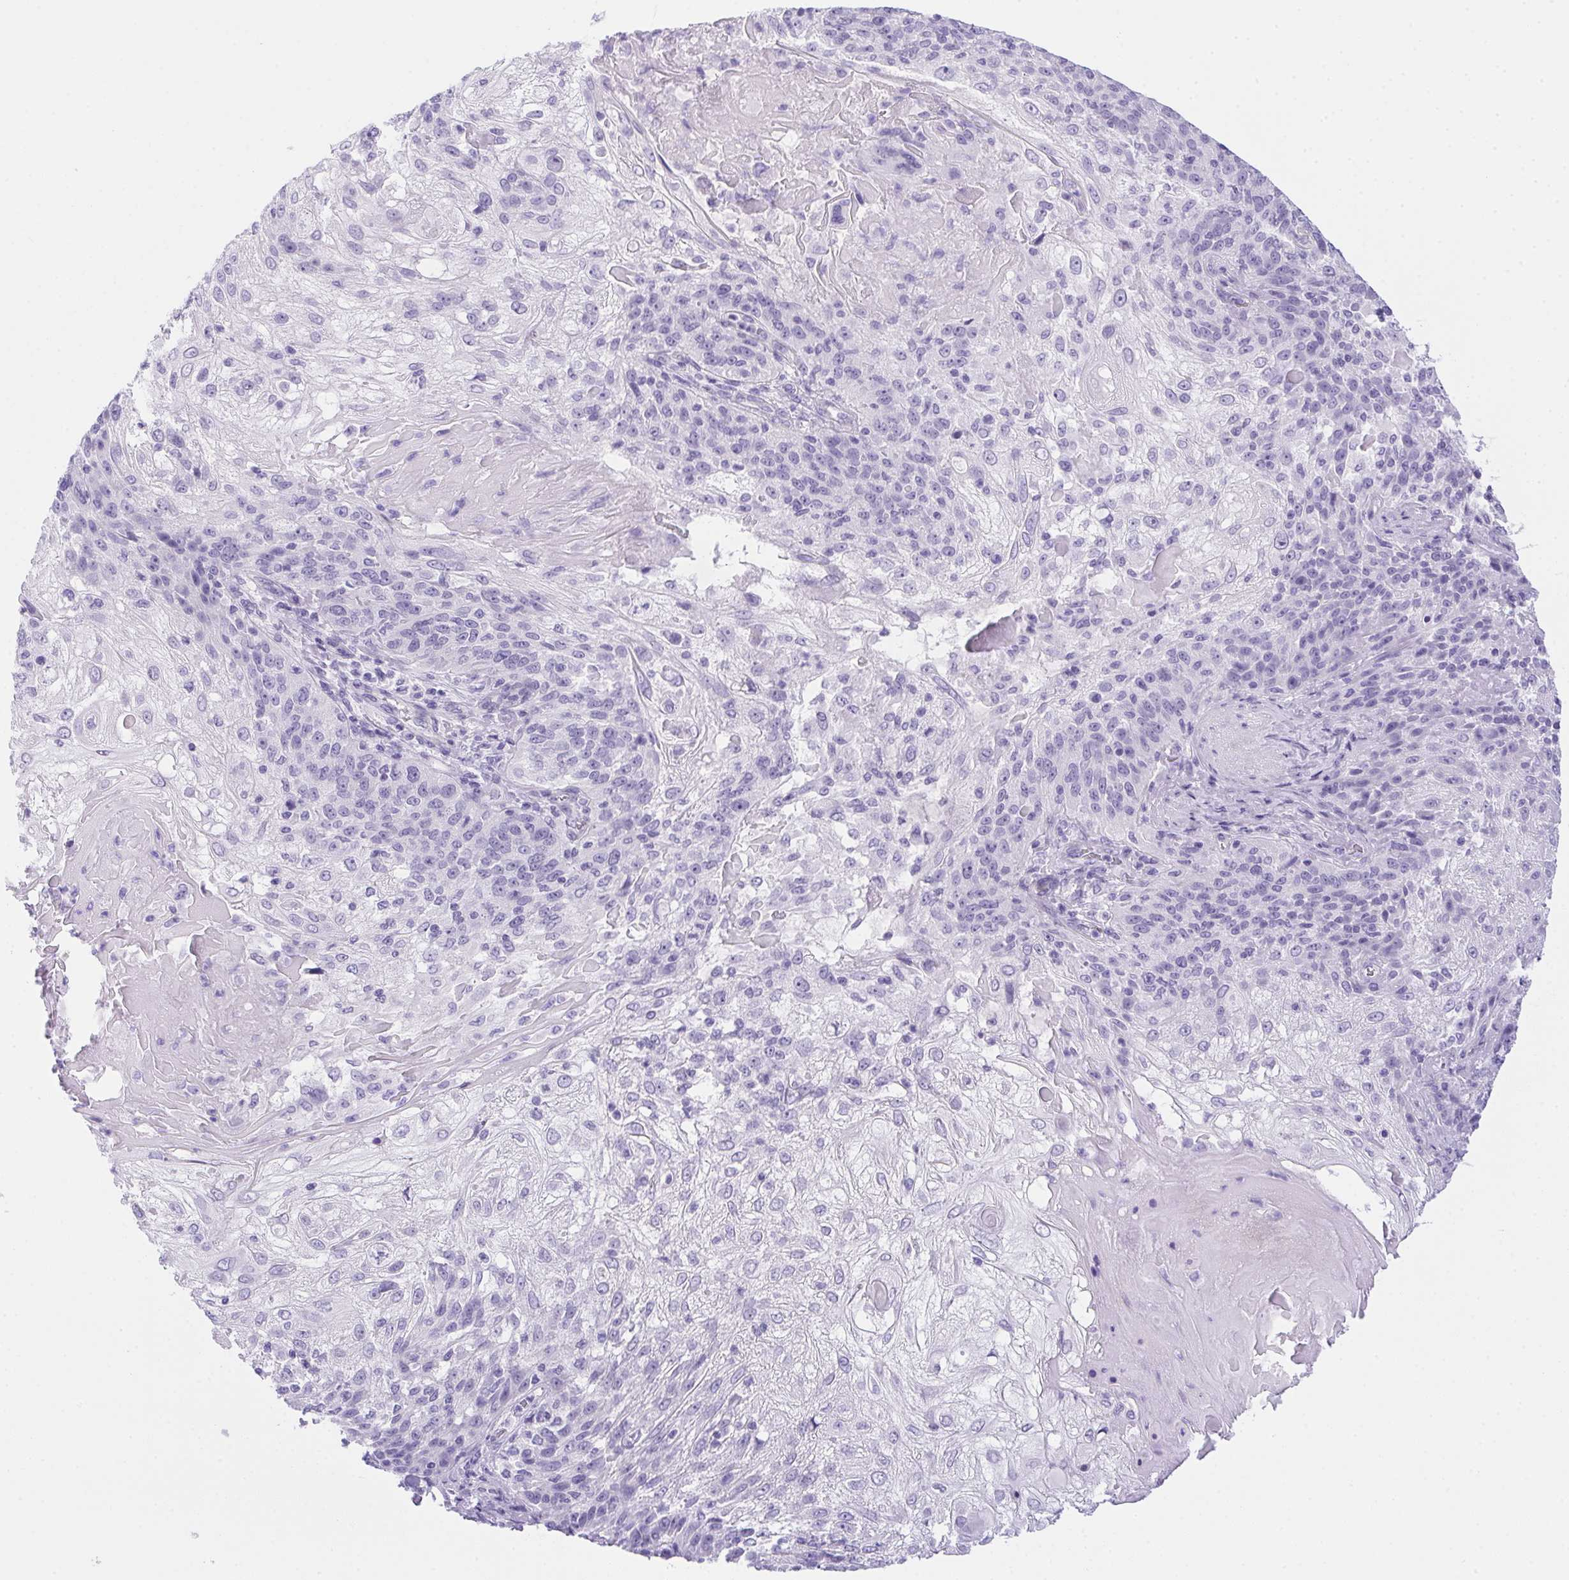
{"staining": {"intensity": "negative", "quantity": "none", "location": "none"}, "tissue": "skin cancer", "cell_type": "Tumor cells", "image_type": "cancer", "snomed": [{"axis": "morphology", "description": "Normal tissue, NOS"}, {"axis": "morphology", "description": "Squamous cell carcinoma, NOS"}, {"axis": "topography", "description": "Skin"}], "caption": "Tumor cells are negative for brown protein staining in skin squamous cell carcinoma. Nuclei are stained in blue.", "gene": "SPACA5B", "patient": {"sex": "female", "age": 83}}